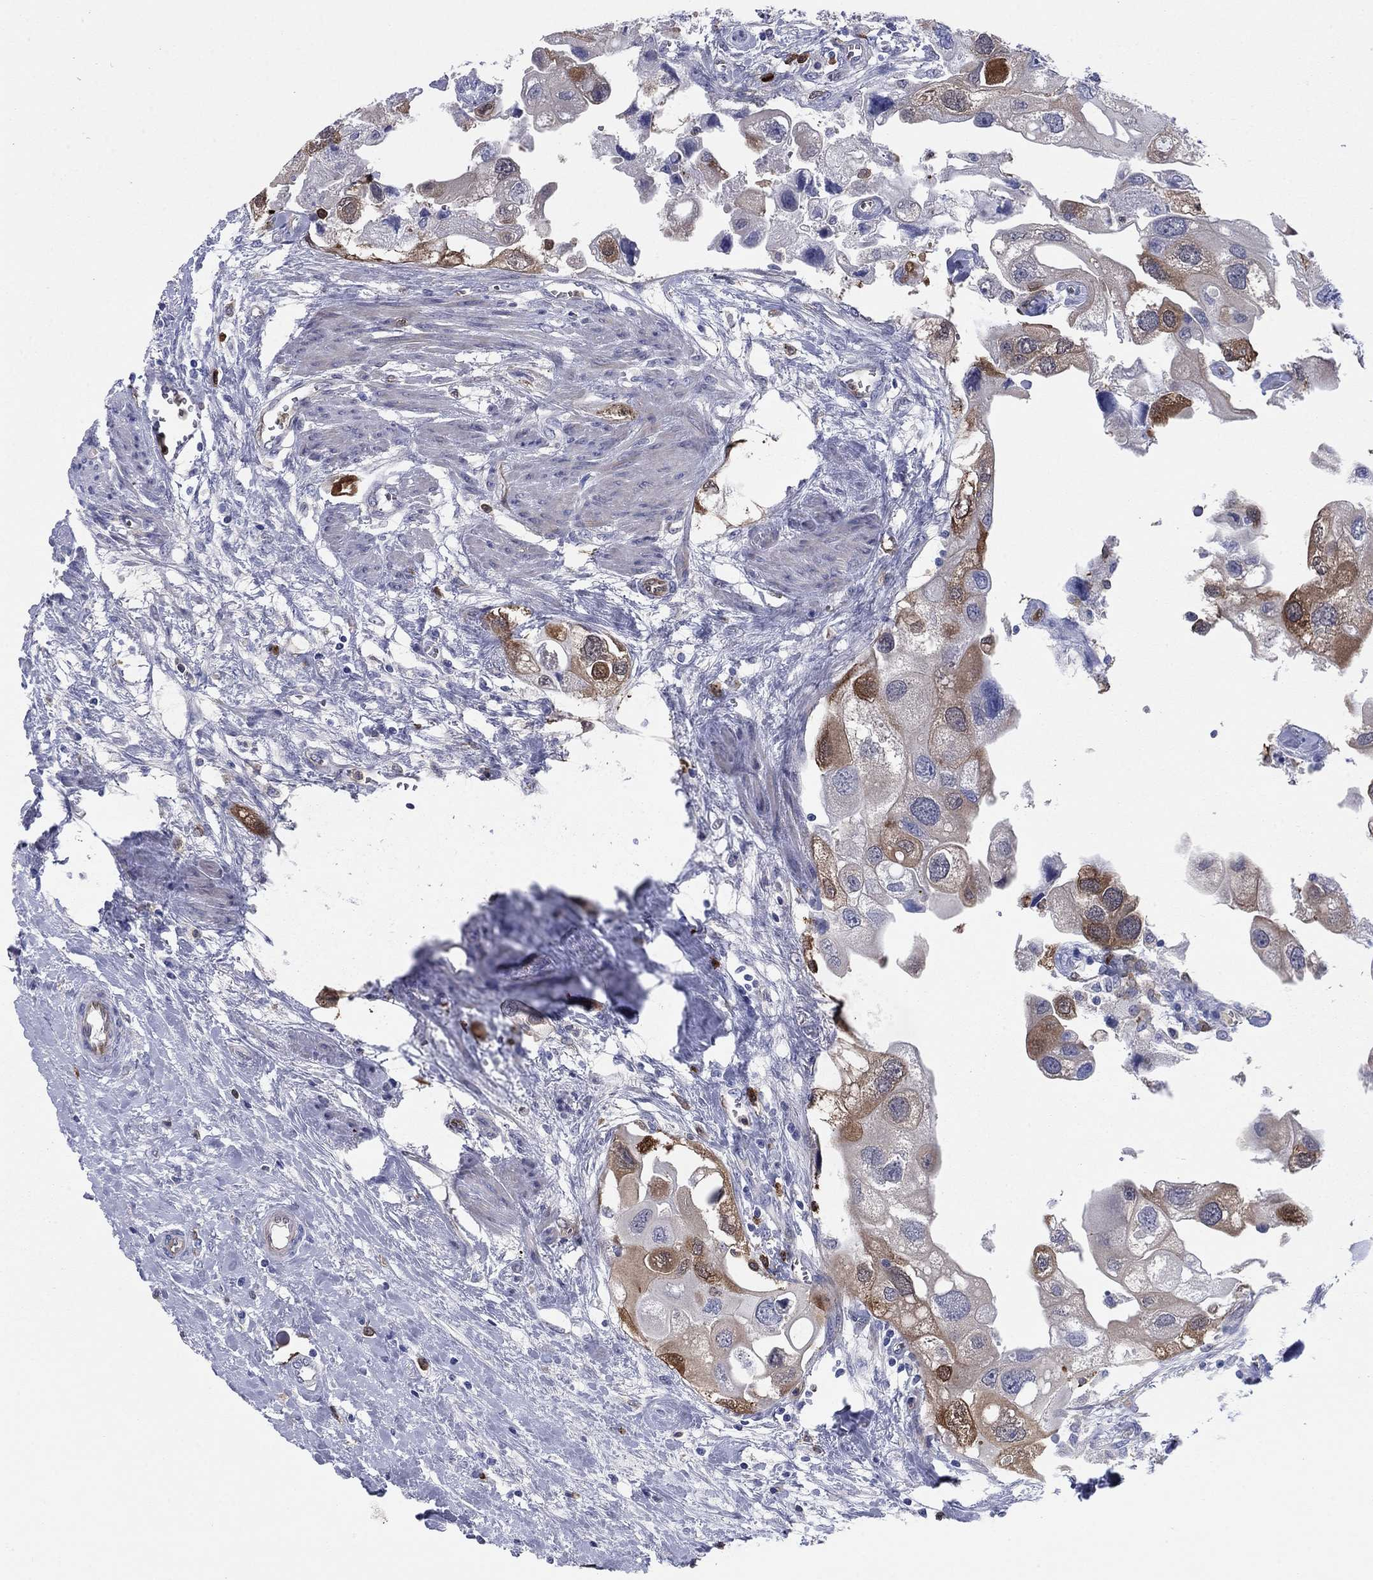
{"staining": {"intensity": "moderate", "quantity": "<25%", "location": "cytoplasmic/membranous"}, "tissue": "urothelial cancer", "cell_type": "Tumor cells", "image_type": "cancer", "snomed": [{"axis": "morphology", "description": "Urothelial carcinoma, High grade"}, {"axis": "topography", "description": "Urinary bladder"}], "caption": "DAB immunohistochemical staining of human urothelial cancer exhibits moderate cytoplasmic/membranous protein positivity in approximately <25% of tumor cells. Nuclei are stained in blue.", "gene": "STMN1", "patient": {"sex": "male", "age": 59}}